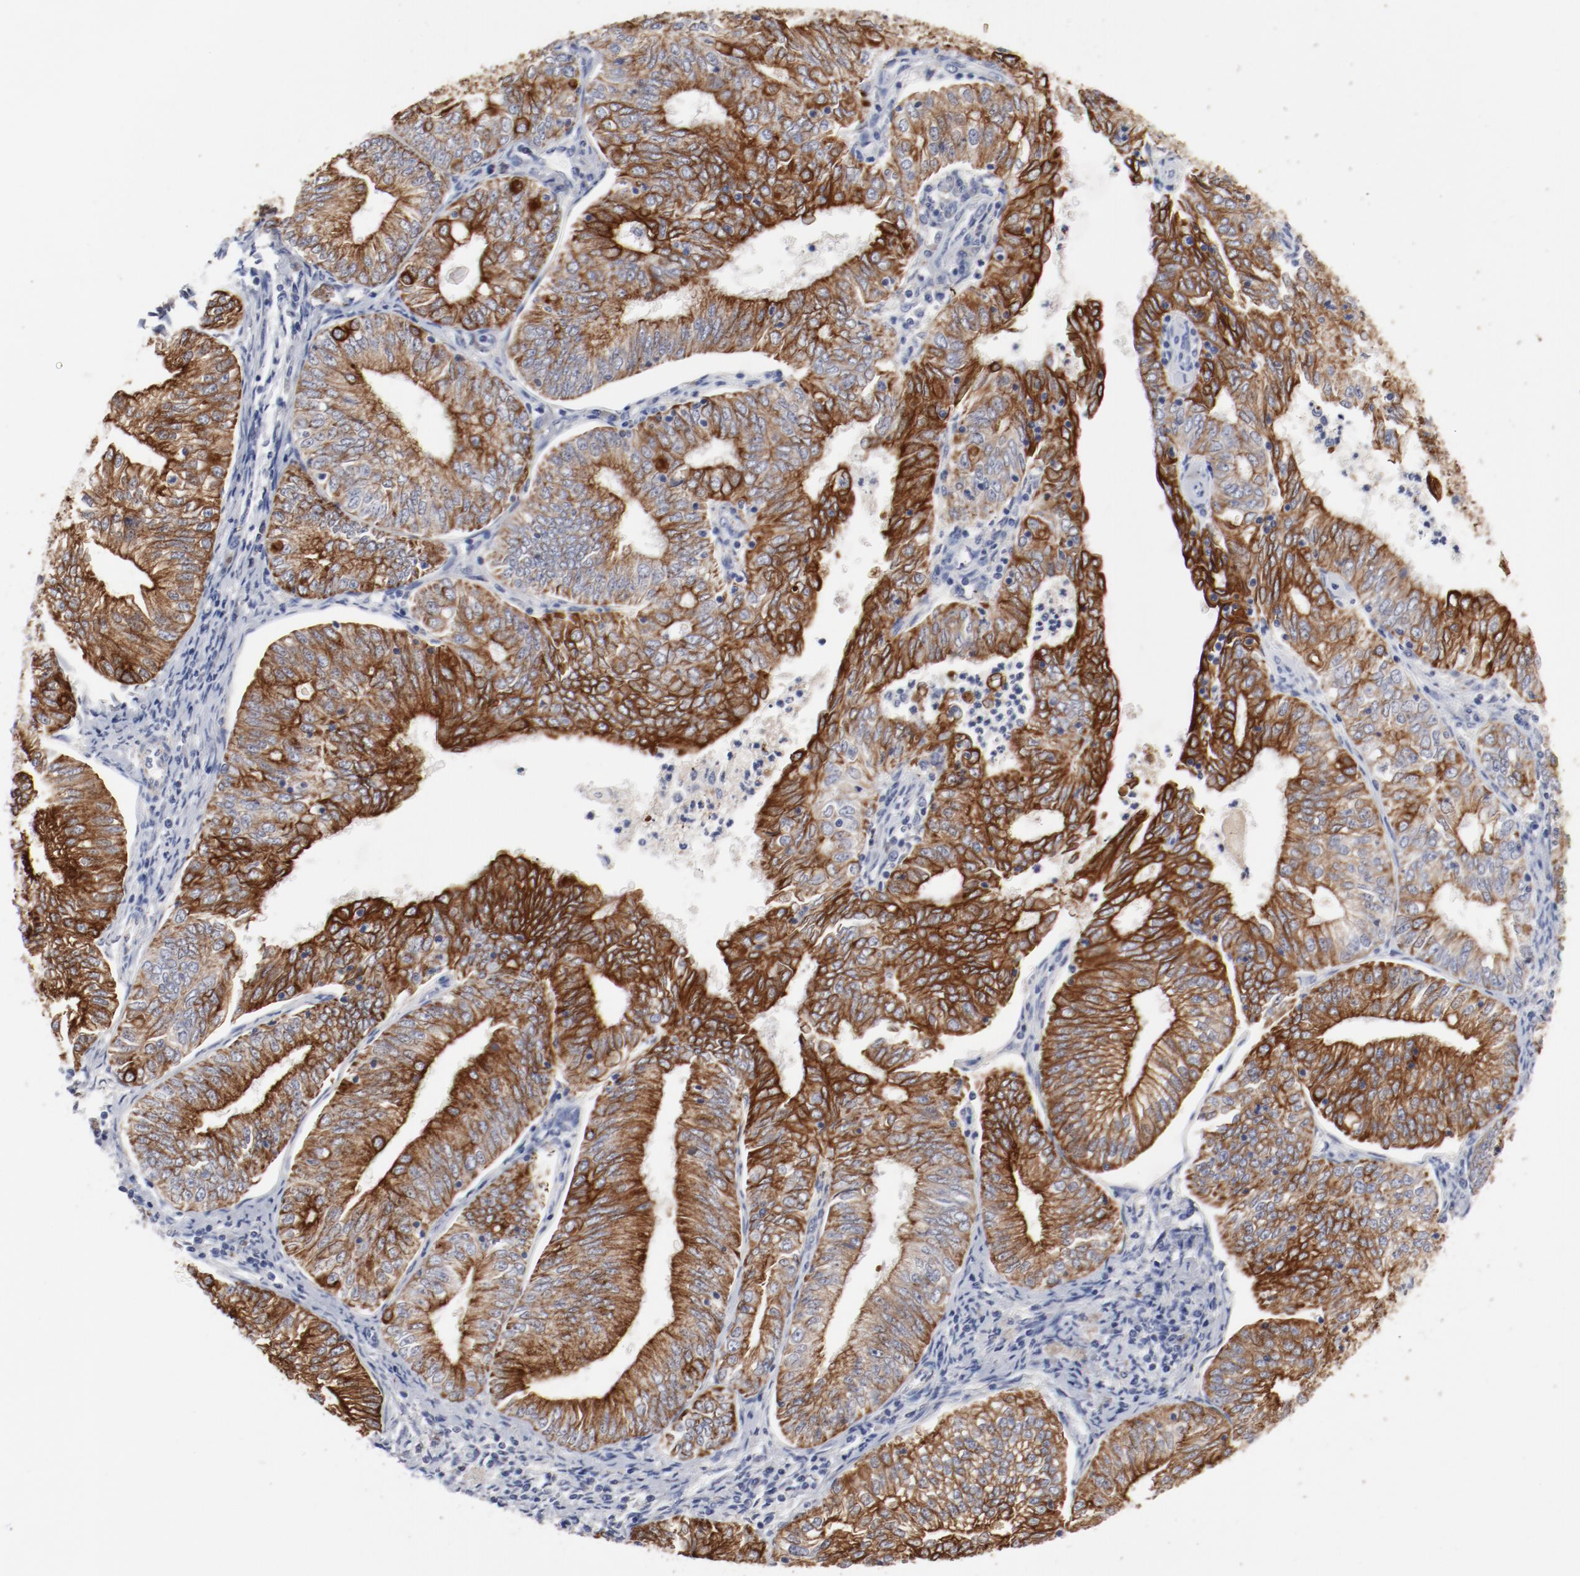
{"staining": {"intensity": "strong", "quantity": ">75%", "location": "cytoplasmic/membranous"}, "tissue": "endometrial cancer", "cell_type": "Tumor cells", "image_type": "cancer", "snomed": [{"axis": "morphology", "description": "Adenocarcinoma, NOS"}, {"axis": "topography", "description": "Endometrium"}], "caption": "Protein staining of adenocarcinoma (endometrial) tissue reveals strong cytoplasmic/membranous expression in about >75% of tumor cells. The staining is performed using DAB brown chromogen to label protein expression. The nuclei are counter-stained blue using hematoxylin.", "gene": "TSPAN6", "patient": {"sex": "female", "age": 69}}